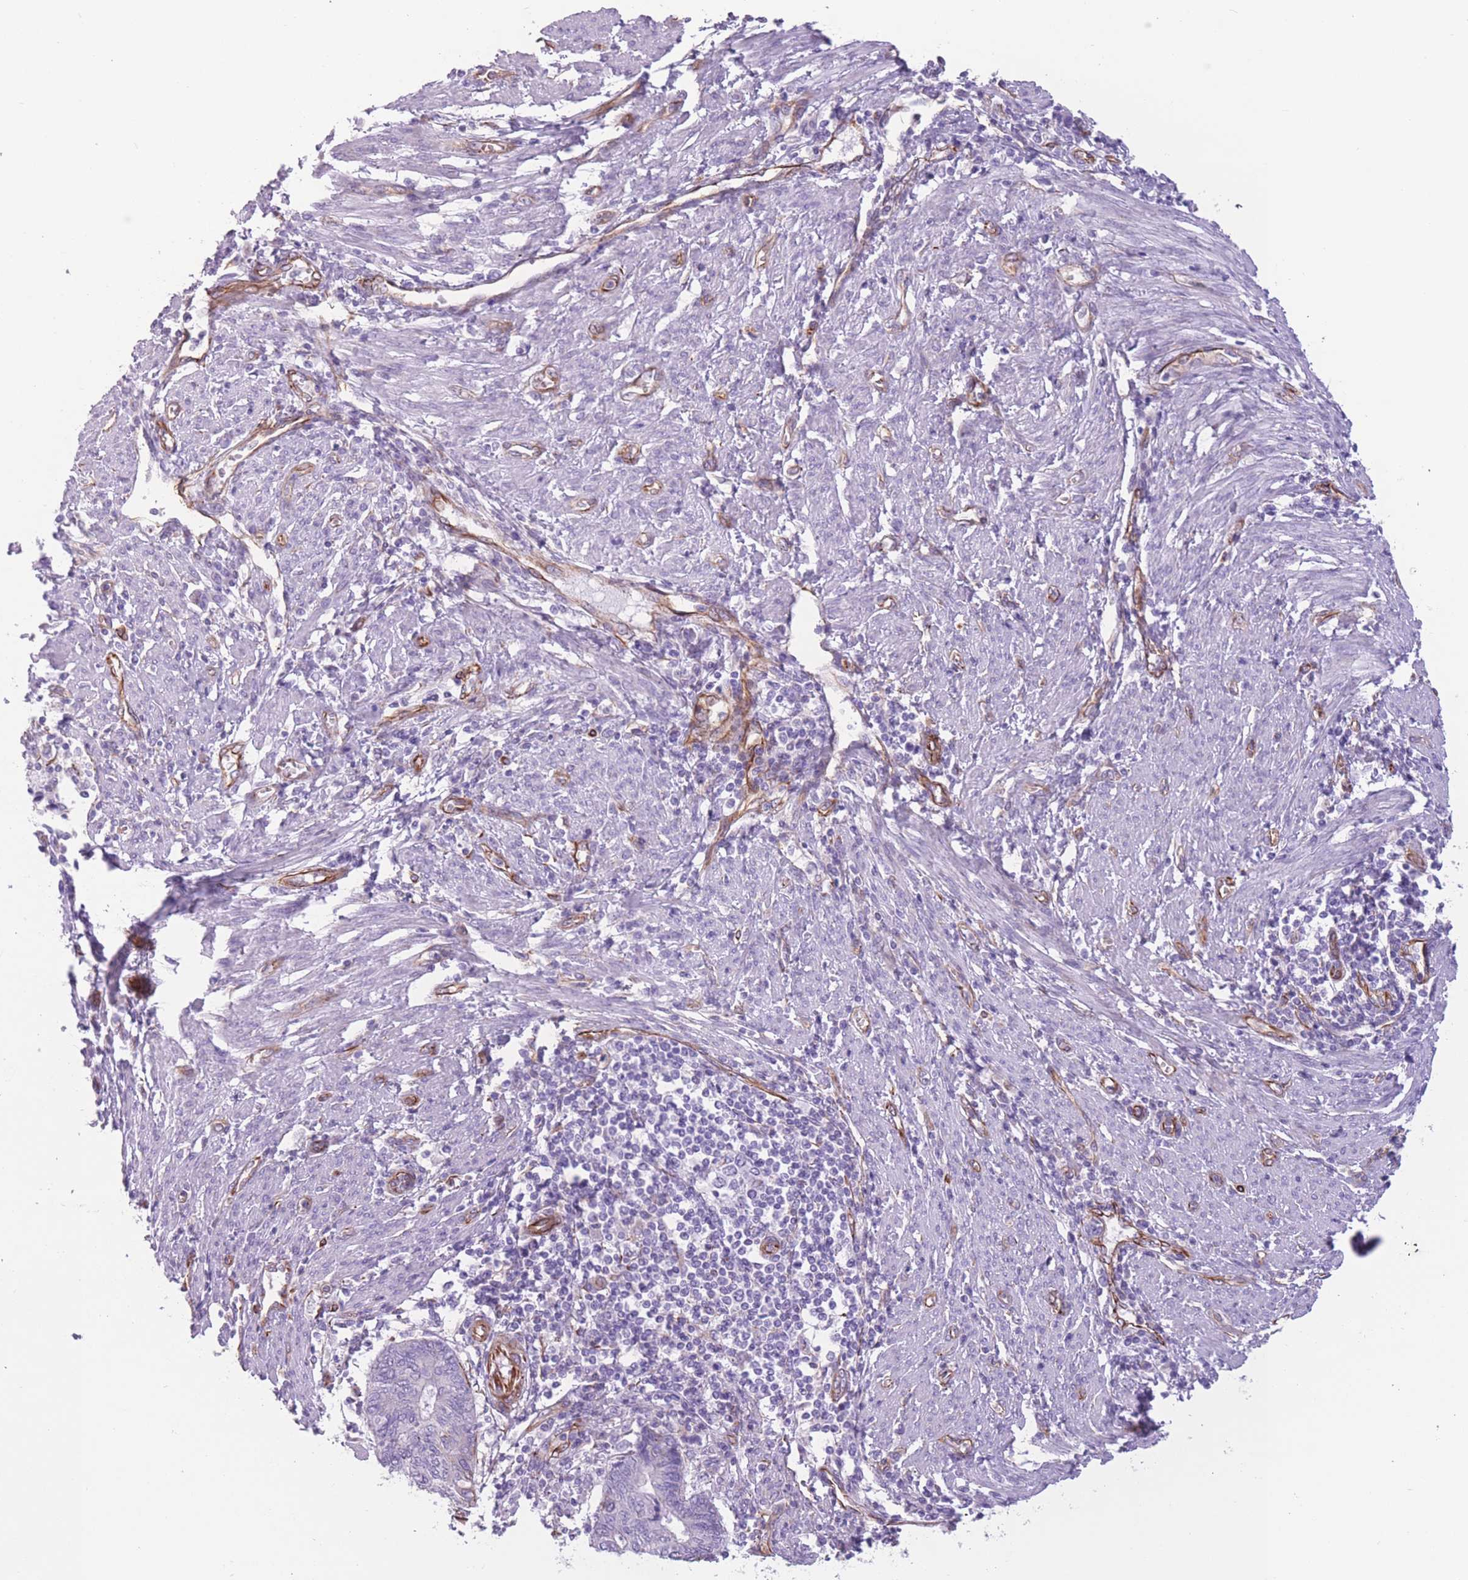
{"staining": {"intensity": "negative", "quantity": "none", "location": "none"}, "tissue": "endometrial cancer", "cell_type": "Tumor cells", "image_type": "cancer", "snomed": [{"axis": "morphology", "description": "Adenocarcinoma, NOS"}, {"axis": "topography", "description": "Uterus"}, {"axis": "topography", "description": "Endometrium"}], "caption": "Immunohistochemistry histopathology image of neoplastic tissue: human adenocarcinoma (endometrial) stained with DAB (3,3'-diaminobenzidine) exhibits no significant protein positivity in tumor cells. The staining is performed using DAB brown chromogen with nuclei counter-stained in using hematoxylin.", "gene": "PTCD1", "patient": {"sex": "female", "age": 70}}